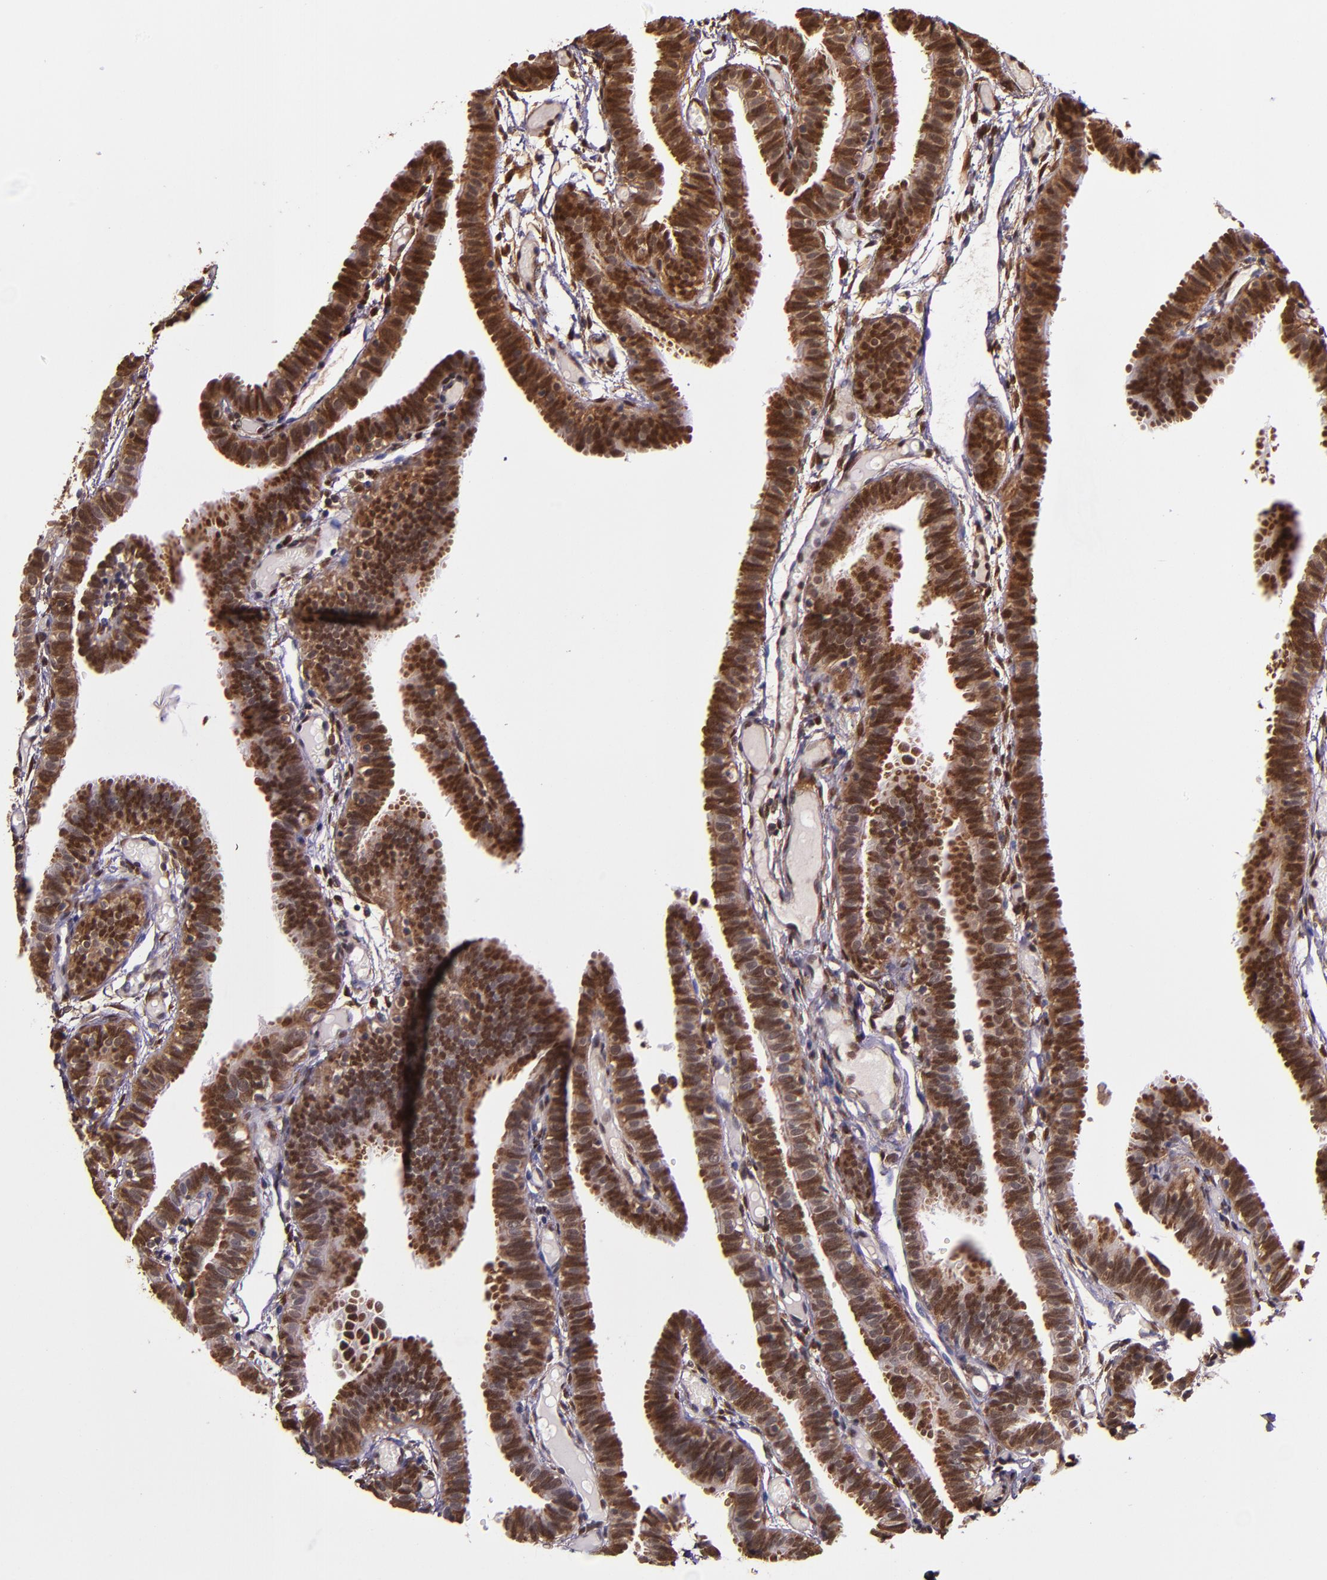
{"staining": {"intensity": "strong", "quantity": ">75%", "location": "cytoplasmic/membranous,nuclear"}, "tissue": "fallopian tube", "cell_type": "Glandular cells", "image_type": "normal", "snomed": [{"axis": "morphology", "description": "Normal tissue, NOS"}, {"axis": "topography", "description": "Fallopian tube"}], "caption": "Immunohistochemical staining of benign fallopian tube displays strong cytoplasmic/membranous,nuclear protein positivity in approximately >75% of glandular cells.", "gene": "STAT6", "patient": {"sex": "female", "age": 29}}